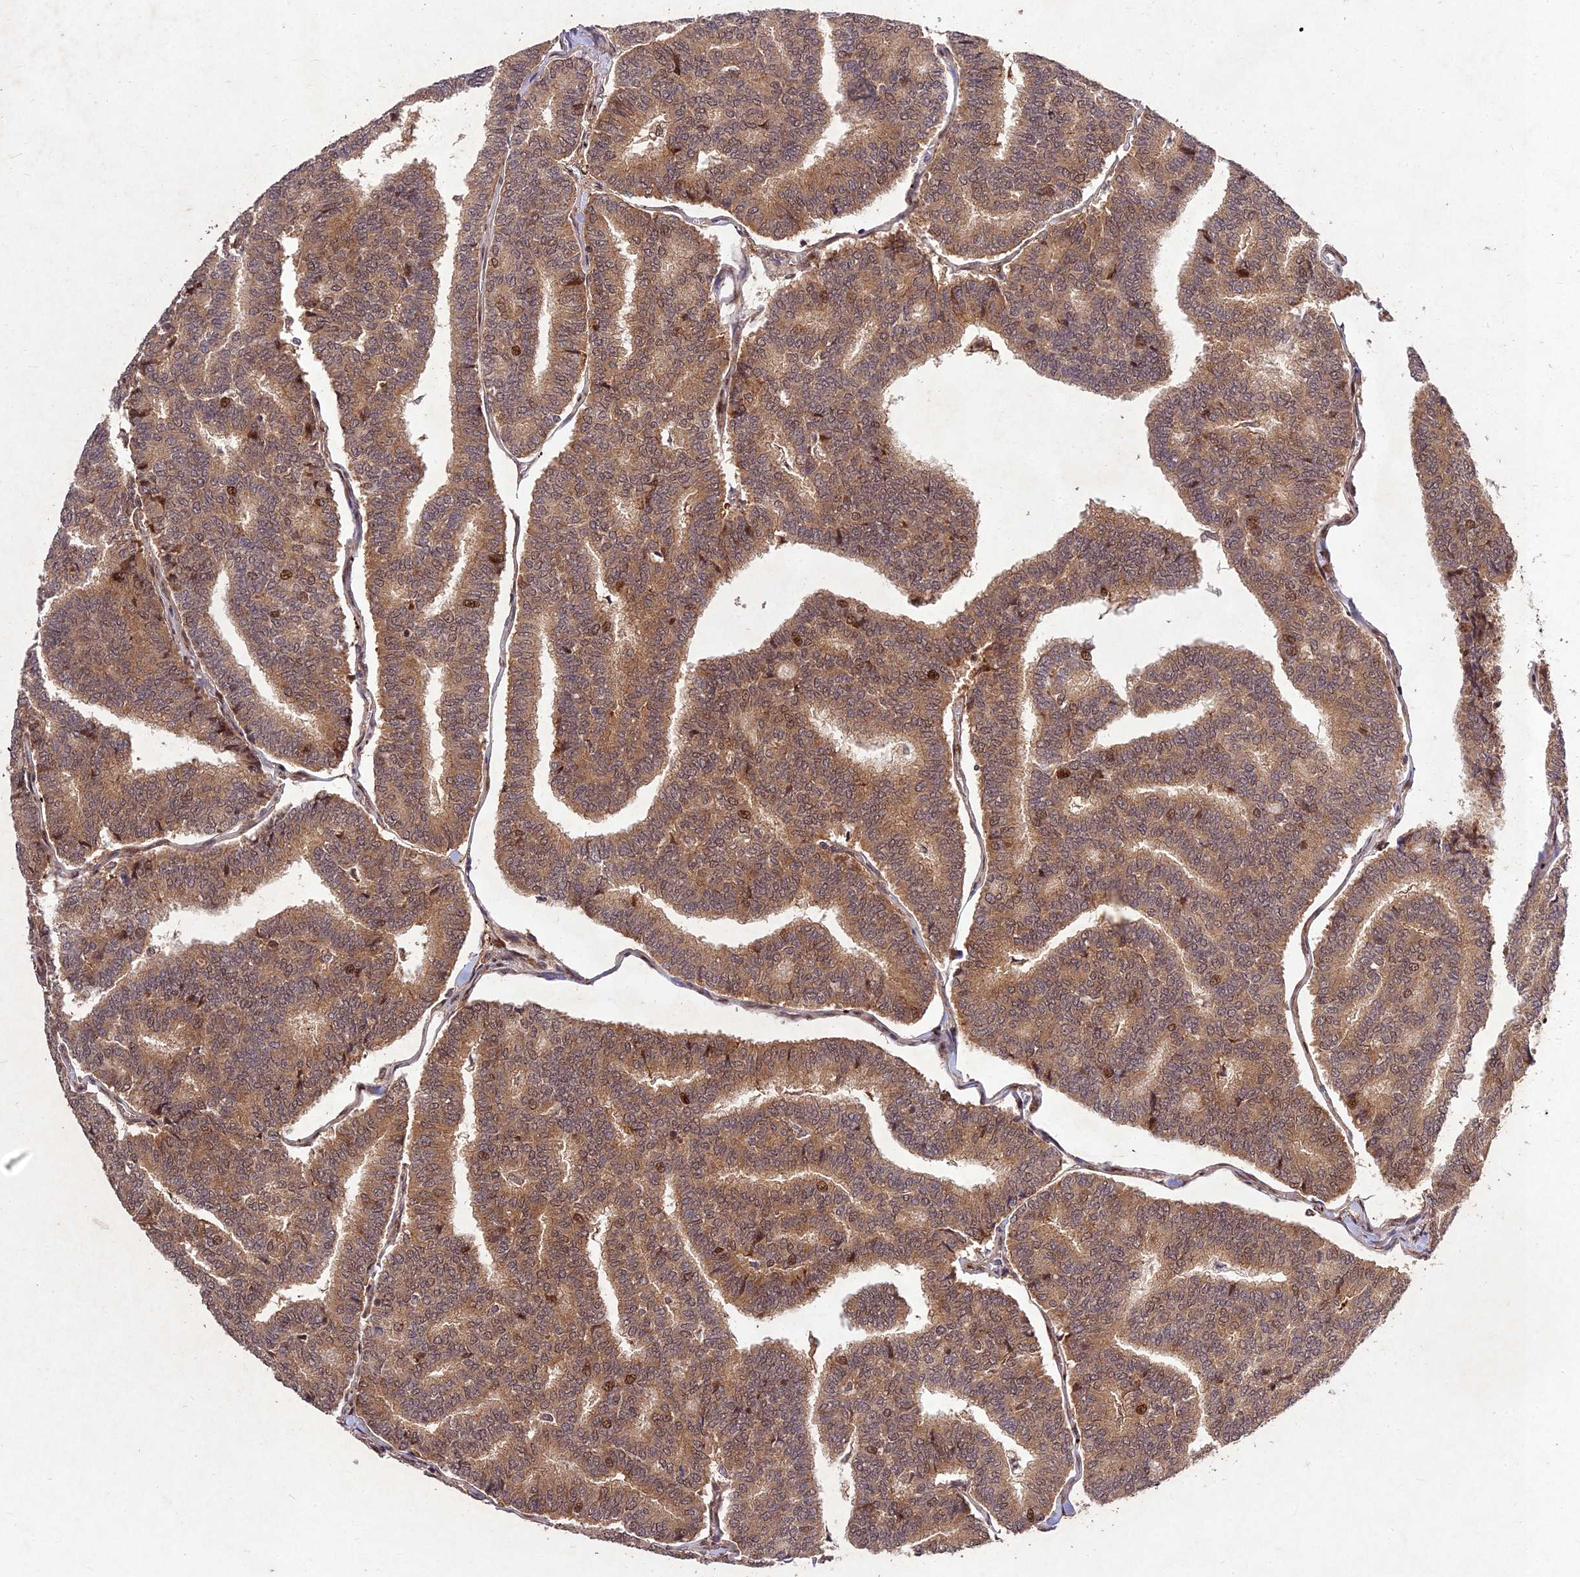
{"staining": {"intensity": "moderate", "quantity": ">75%", "location": "cytoplasmic/membranous"}, "tissue": "thyroid cancer", "cell_type": "Tumor cells", "image_type": "cancer", "snomed": [{"axis": "morphology", "description": "Papillary adenocarcinoma, NOS"}, {"axis": "topography", "description": "Thyroid gland"}], "caption": "Tumor cells reveal medium levels of moderate cytoplasmic/membranous expression in approximately >75% of cells in human papillary adenocarcinoma (thyroid).", "gene": "MKKS", "patient": {"sex": "female", "age": 35}}